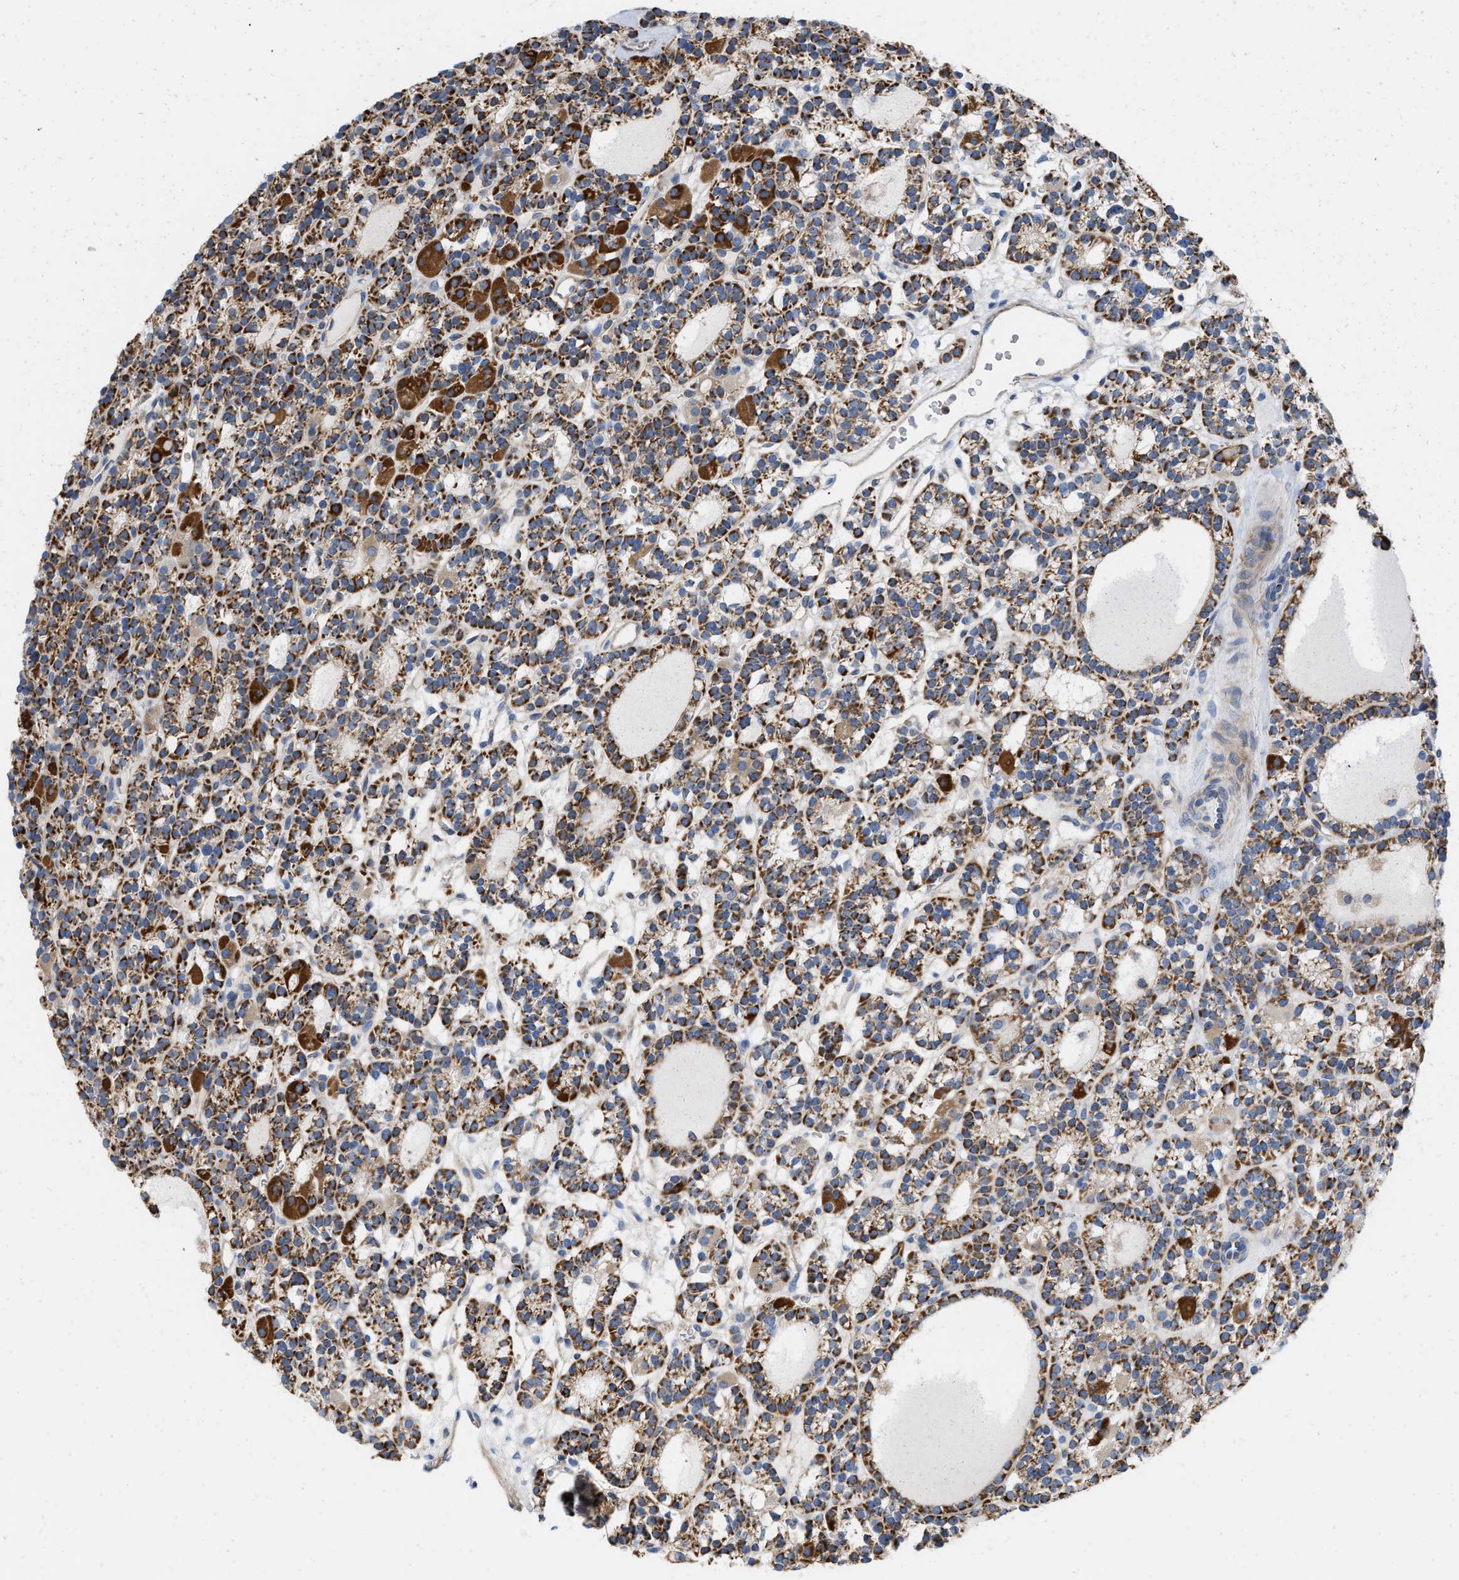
{"staining": {"intensity": "strong", "quantity": ">75%", "location": "cytoplasmic/membranous"}, "tissue": "parathyroid gland", "cell_type": "Glandular cells", "image_type": "normal", "snomed": [{"axis": "morphology", "description": "Normal tissue, NOS"}, {"axis": "morphology", "description": "Adenoma, NOS"}, {"axis": "topography", "description": "Parathyroid gland"}], "caption": "DAB (3,3'-diaminobenzidine) immunohistochemical staining of benign human parathyroid gland exhibits strong cytoplasmic/membranous protein staining in approximately >75% of glandular cells.", "gene": "GRB10", "patient": {"sex": "female", "age": 58}}